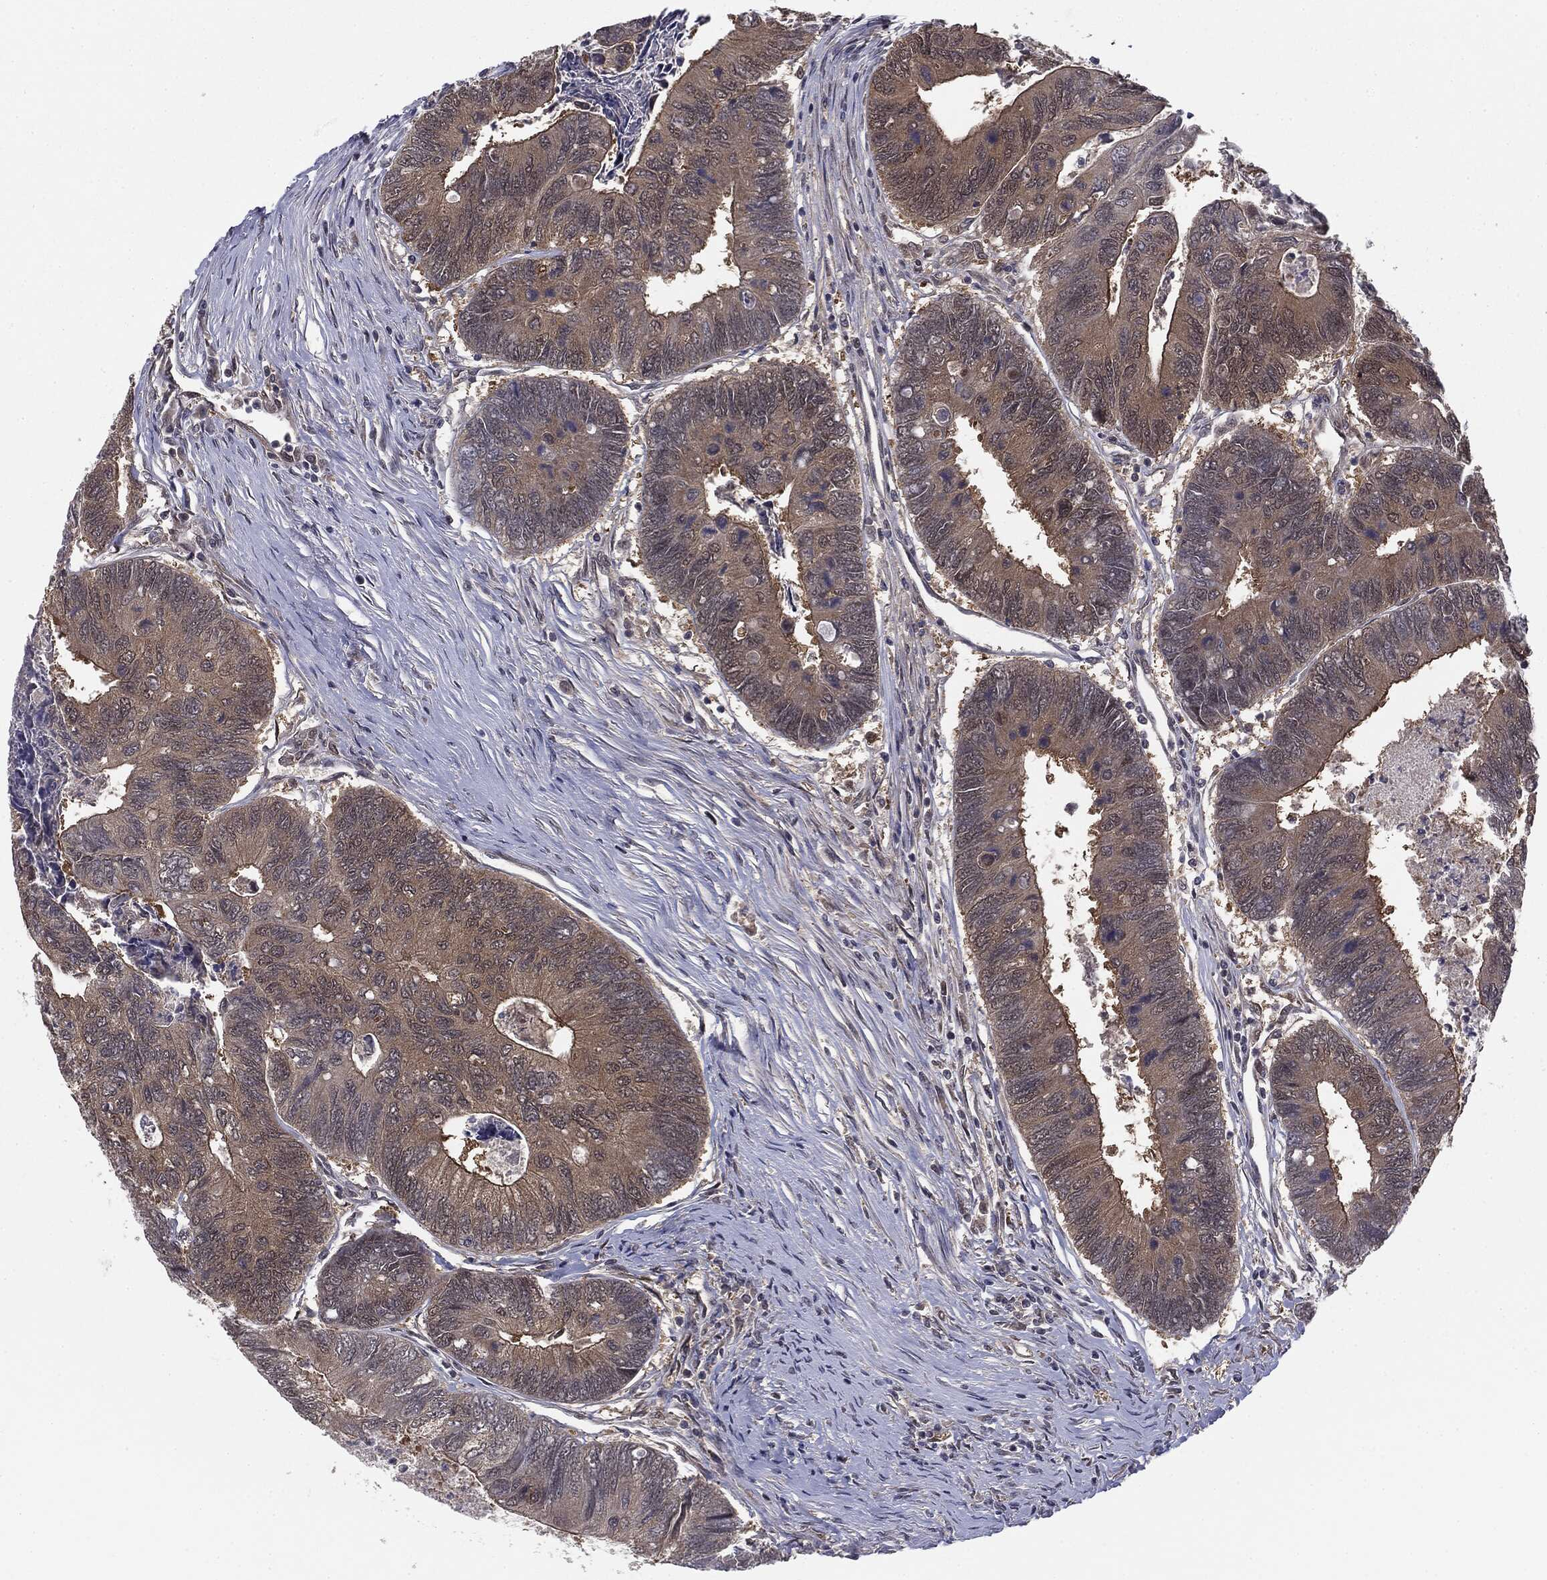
{"staining": {"intensity": "weak", "quantity": ">75%", "location": "cytoplasmic/membranous"}, "tissue": "colorectal cancer", "cell_type": "Tumor cells", "image_type": "cancer", "snomed": [{"axis": "morphology", "description": "Adenocarcinoma, NOS"}, {"axis": "topography", "description": "Colon"}], "caption": "IHC staining of colorectal cancer (adenocarcinoma), which shows low levels of weak cytoplasmic/membranous staining in about >75% of tumor cells indicating weak cytoplasmic/membranous protein positivity. The staining was performed using DAB (3,3'-diaminobenzidine) (brown) for protein detection and nuclei were counterstained in hematoxylin (blue).", "gene": "KRT7", "patient": {"sex": "female", "age": 67}}